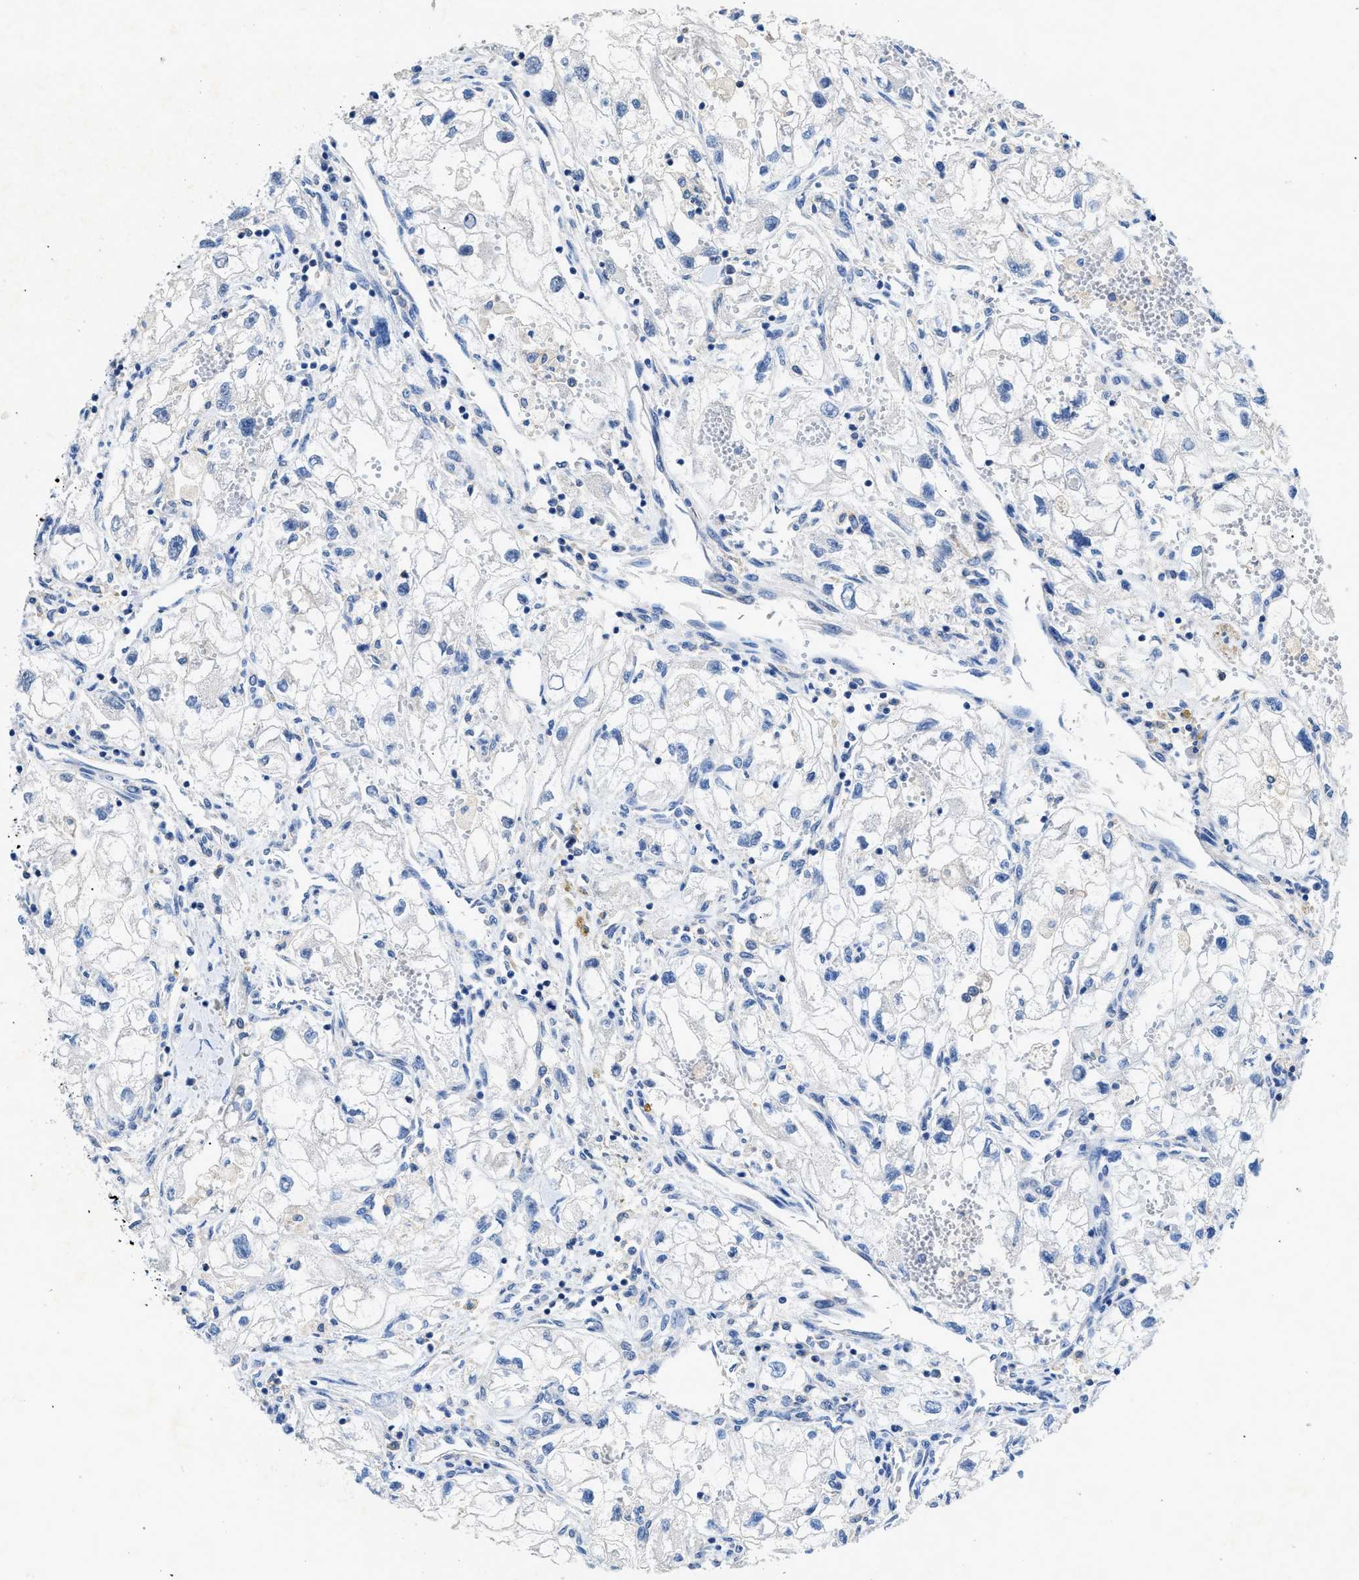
{"staining": {"intensity": "negative", "quantity": "none", "location": "none"}, "tissue": "renal cancer", "cell_type": "Tumor cells", "image_type": "cancer", "snomed": [{"axis": "morphology", "description": "Adenocarcinoma, NOS"}, {"axis": "topography", "description": "Kidney"}], "caption": "IHC micrograph of renal cancer stained for a protein (brown), which exhibits no staining in tumor cells.", "gene": "SLC10A6", "patient": {"sex": "female", "age": 70}}